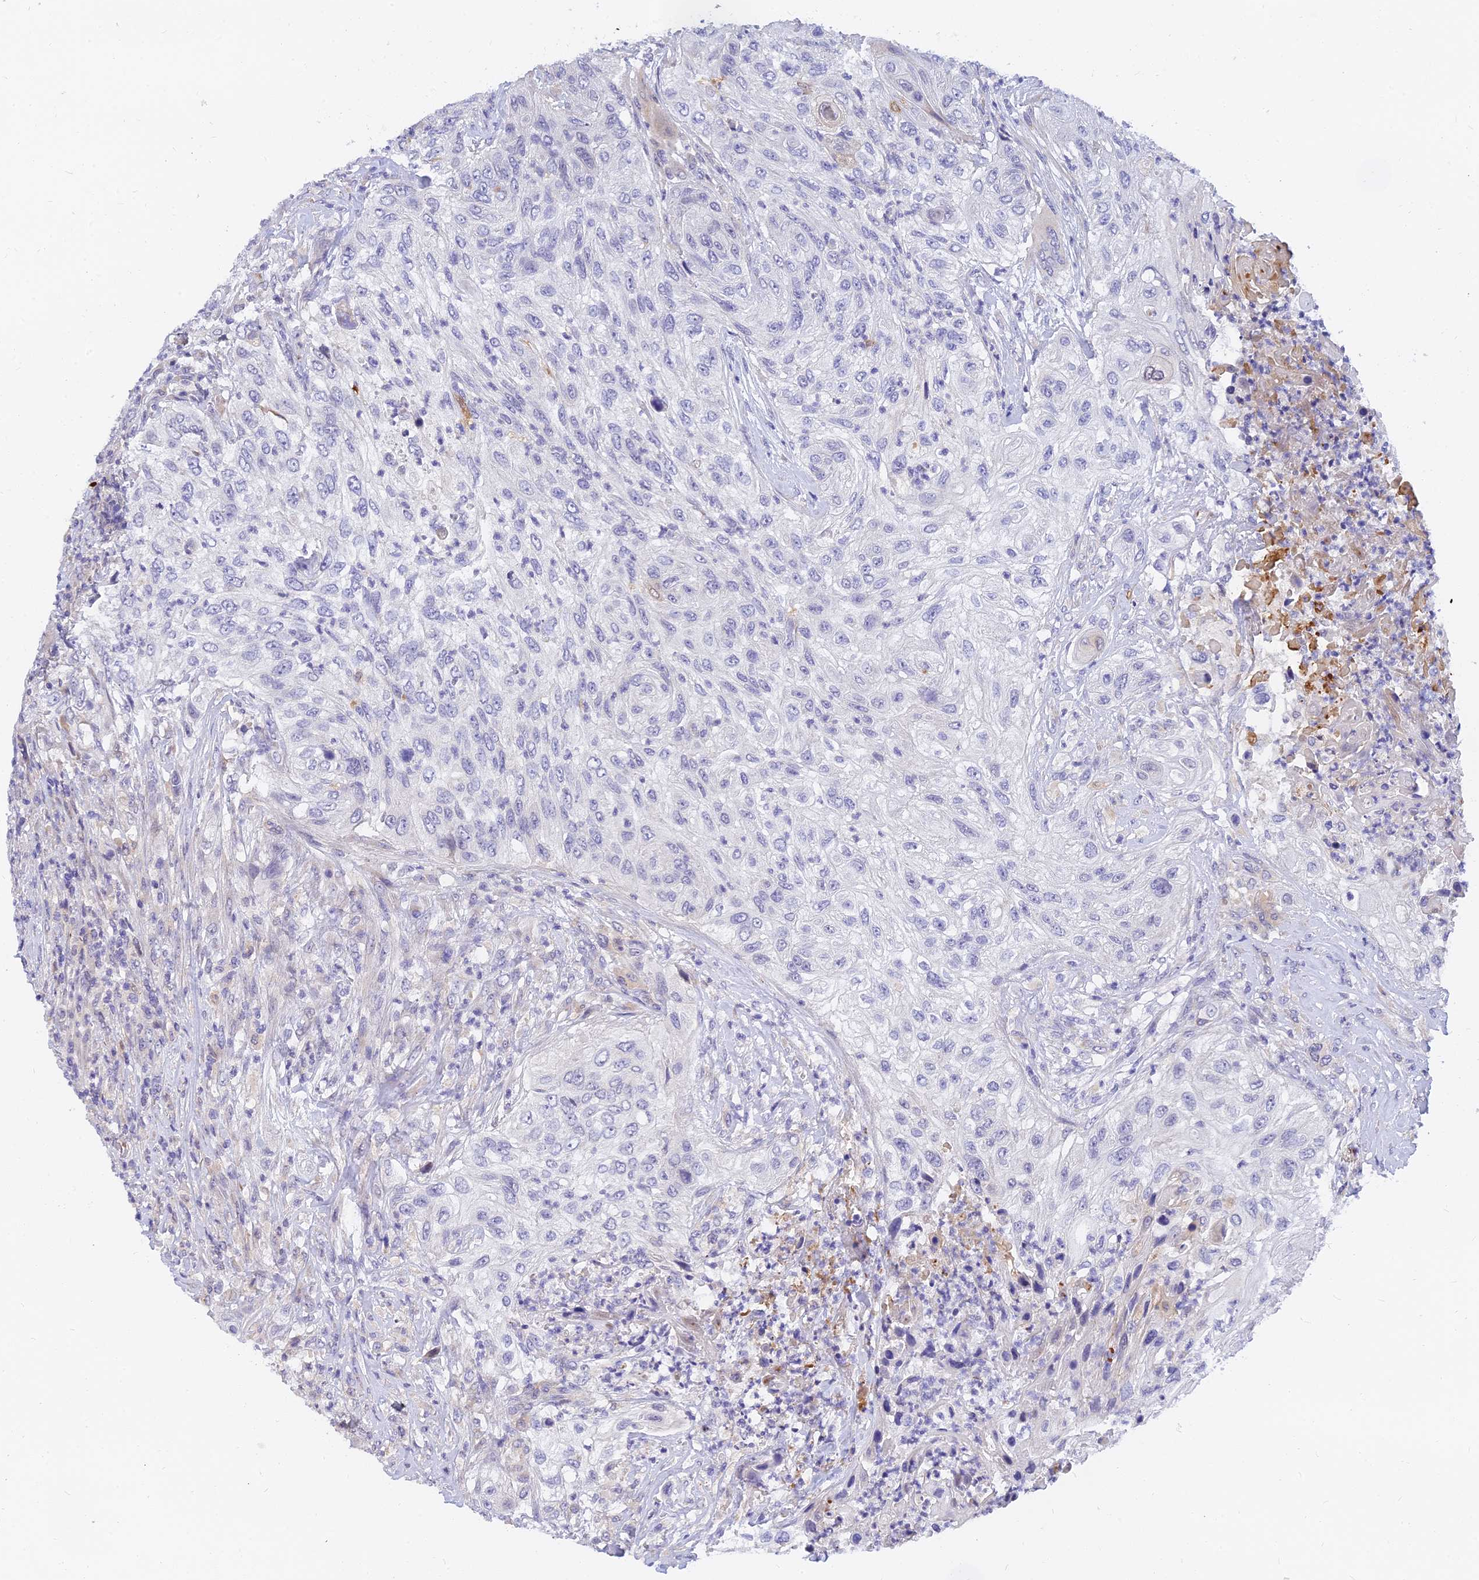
{"staining": {"intensity": "negative", "quantity": "none", "location": "none"}, "tissue": "urothelial cancer", "cell_type": "Tumor cells", "image_type": "cancer", "snomed": [{"axis": "morphology", "description": "Urothelial carcinoma, High grade"}, {"axis": "topography", "description": "Urinary bladder"}], "caption": "Human urothelial cancer stained for a protein using immunohistochemistry (IHC) shows no staining in tumor cells.", "gene": "ANKS4B", "patient": {"sex": "female", "age": 60}}